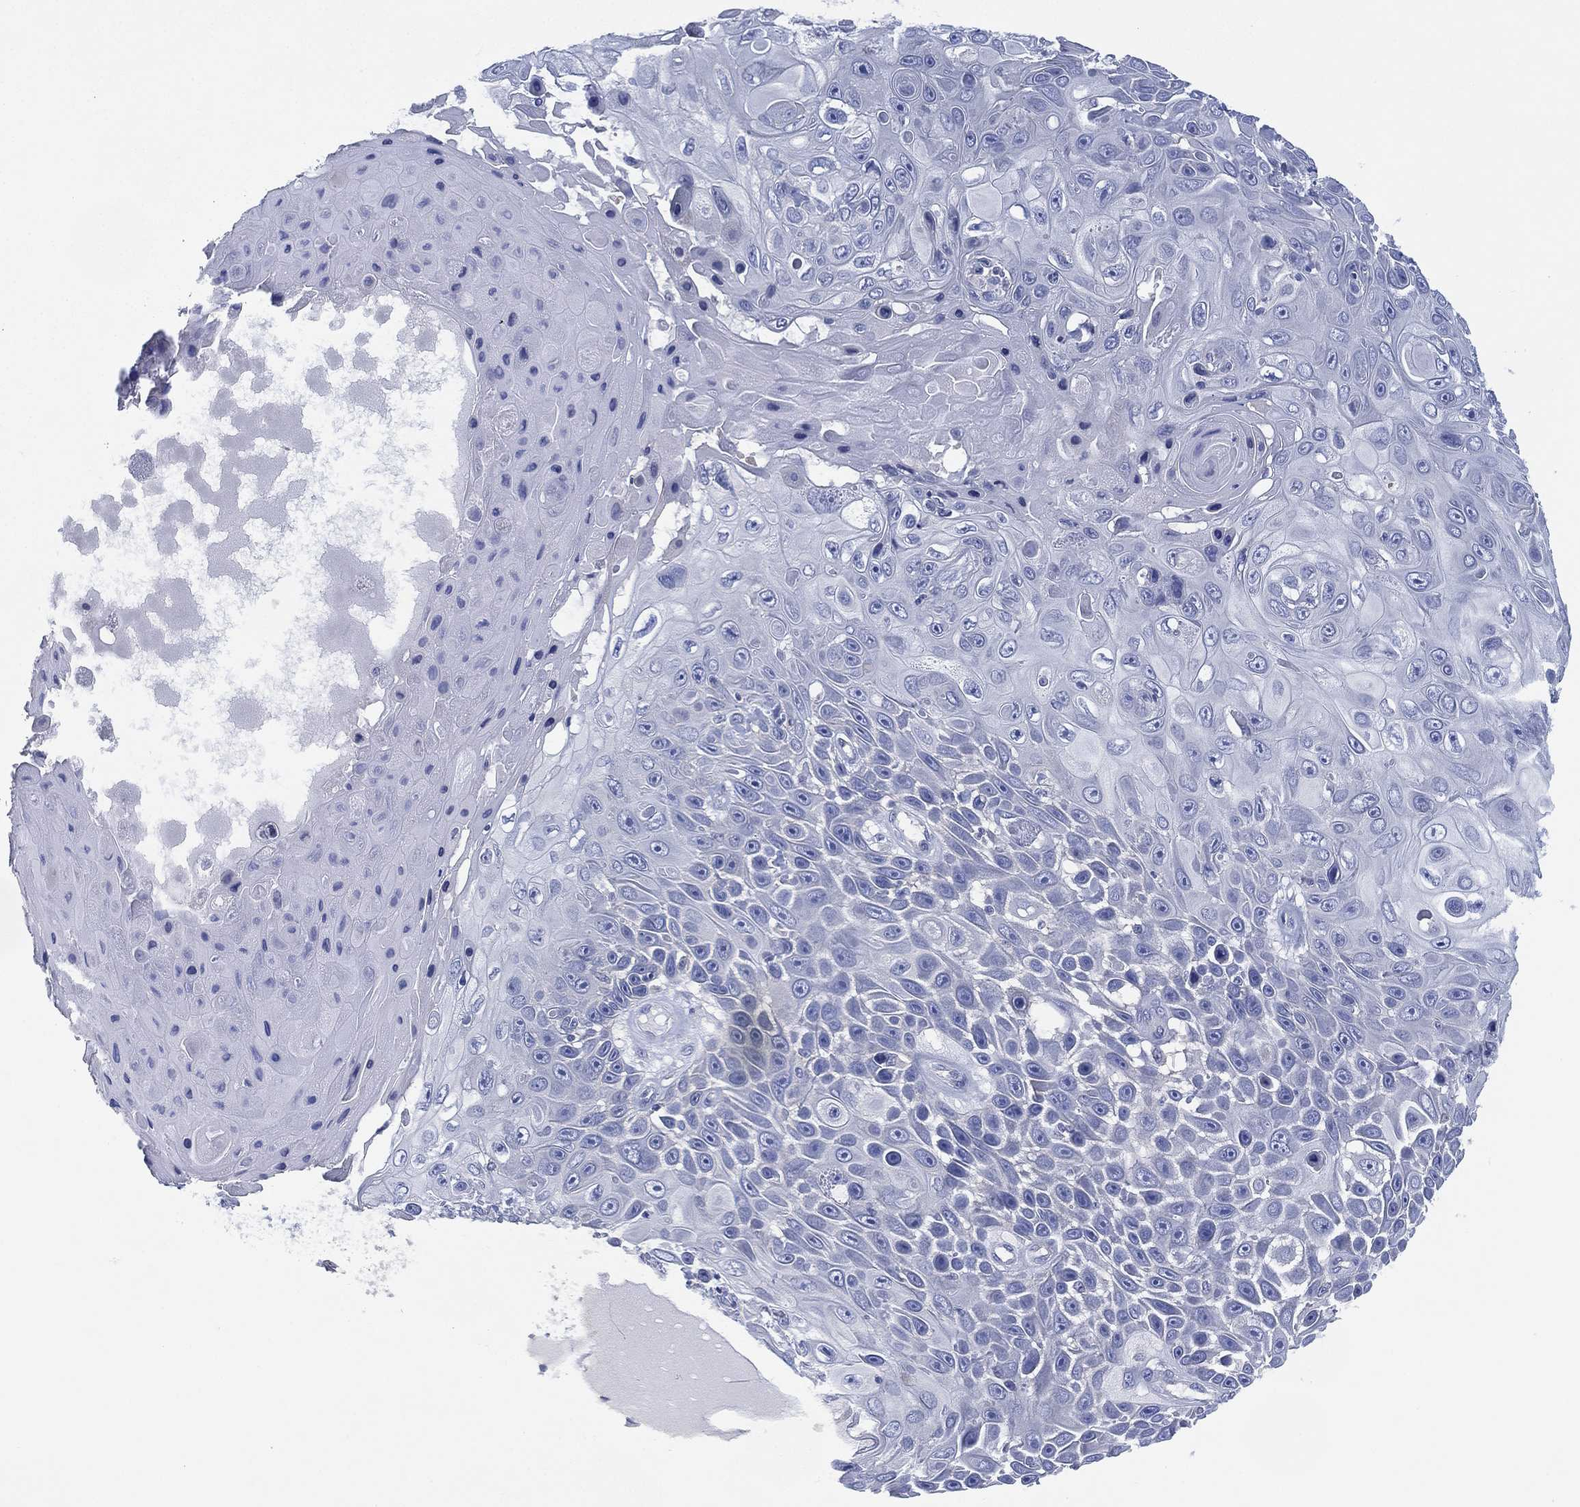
{"staining": {"intensity": "negative", "quantity": "none", "location": "none"}, "tissue": "skin cancer", "cell_type": "Tumor cells", "image_type": "cancer", "snomed": [{"axis": "morphology", "description": "Squamous cell carcinoma, NOS"}, {"axis": "topography", "description": "Skin"}], "caption": "This micrograph is of squamous cell carcinoma (skin) stained with IHC to label a protein in brown with the nuclei are counter-stained blue. There is no expression in tumor cells. (Stains: DAB IHC with hematoxylin counter stain, Microscopy: brightfield microscopy at high magnification).", "gene": "CHRNA3", "patient": {"sex": "male", "age": 82}}